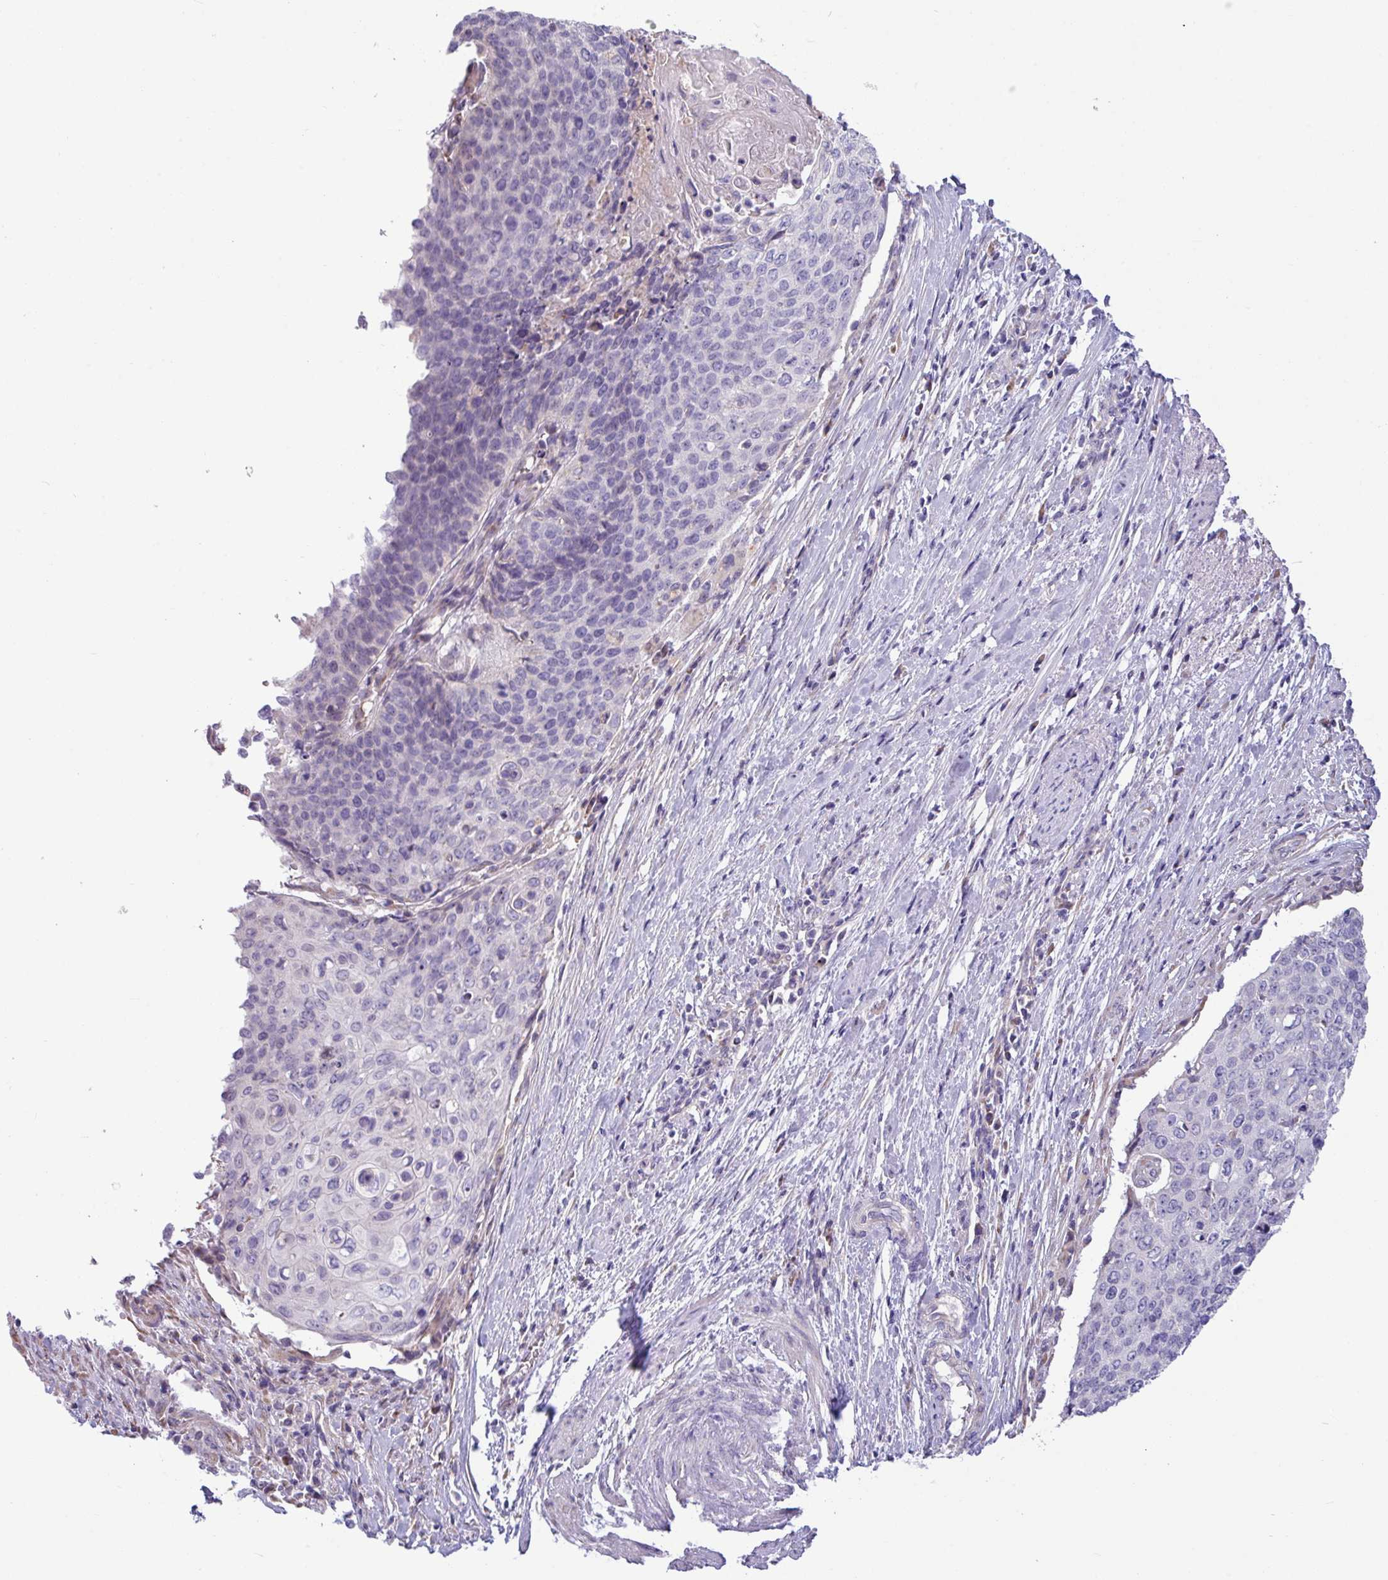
{"staining": {"intensity": "negative", "quantity": "none", "location": "none"}, "tissue": "cervical cancer", "cell_type": "Tumor cells", "image_type": "cancer", "snomed": [{"axis": "morphology", "description": "Squamous cell carcinoma, NOS"}, {"axis": "topography", "description": "Cervix"}], "caption": "Histopathology image shows no protein expression in tumor cells of cervical squamous cell carcinoma tissue.", "gene": "IRGC", "patient": {"sex": "female", "age": 39}}